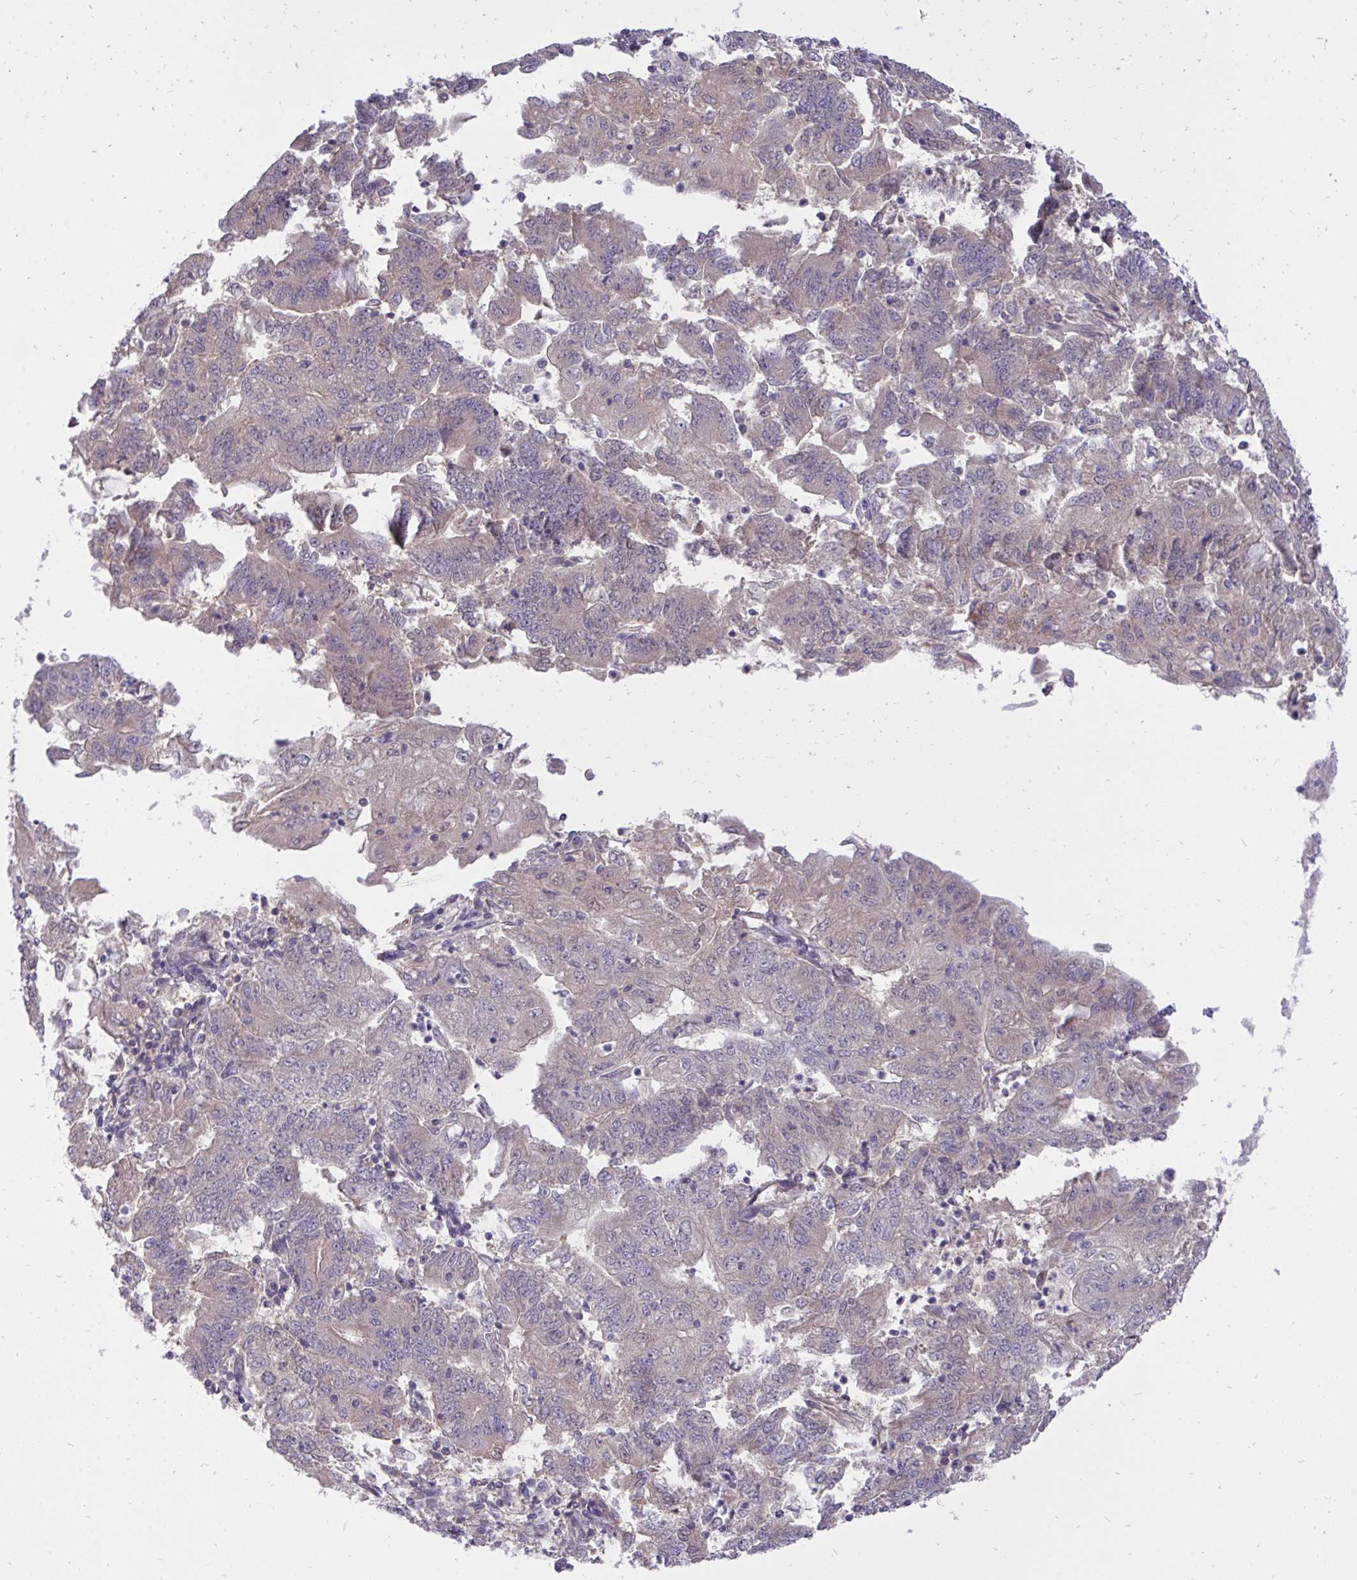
{"staining": {"intensity": "weak", "quantity": "<25%", "location": "cytoplasmic/membranous"}, "tissue": "endometrial cancer", "cell_type": "Tumor cells", "image_type": "cancer", "snomed": [{"axis": "morphology", "description": "Adenocarcinoma, NOS"}, {"axis": "topography", "description": "Endometrium"}], "caption": "Immunohistochemistry (IHC) of adenocarcinoma (endometrial) displays no staining in tumor cells.", "gene": "C19orf54", "patient": {"sex": "female", "age": 70}}